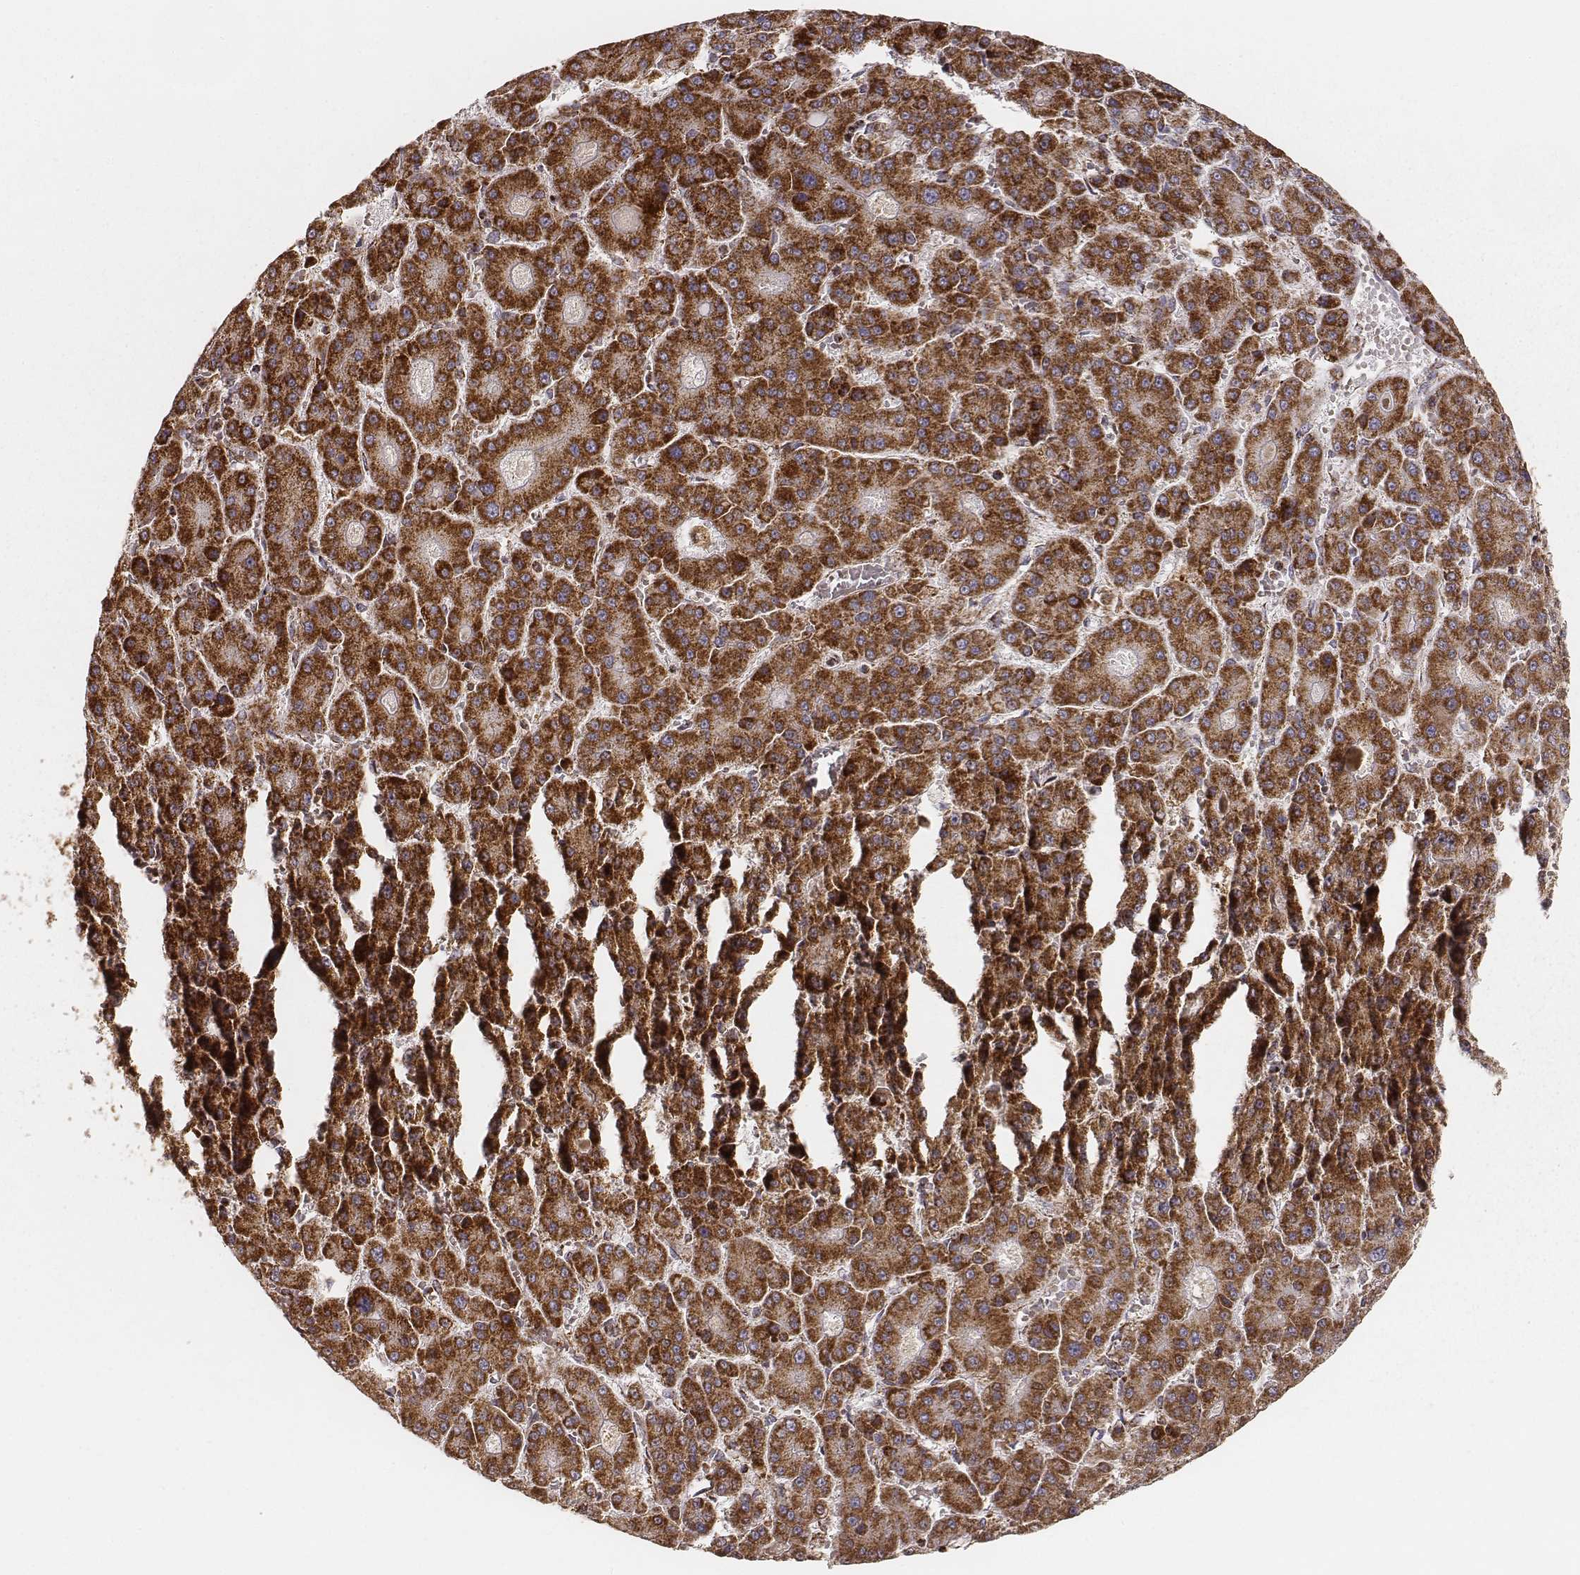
{"staining": {"intensity": "strong", "quantity": ">75%", "location": "cytoplasmic/membranous"}, "tissue": "liver cancer", "cell_type": "Tumor cells", "image_type": "cancer", "snomed": [{"axis": "morphology", "description": "Carcinoma, Hepatocellular, NOS"}, {"axis": "topography", "description": "Liver"}], "caption": "Tumor cells demonstrate high levels of strong cytoplasmic/membranous staining in approximately >75% of cells in human liver cancer (hepatocellular carcinoma).", "gene": "CS", "patient": {"sex": "male", "age": 70}}